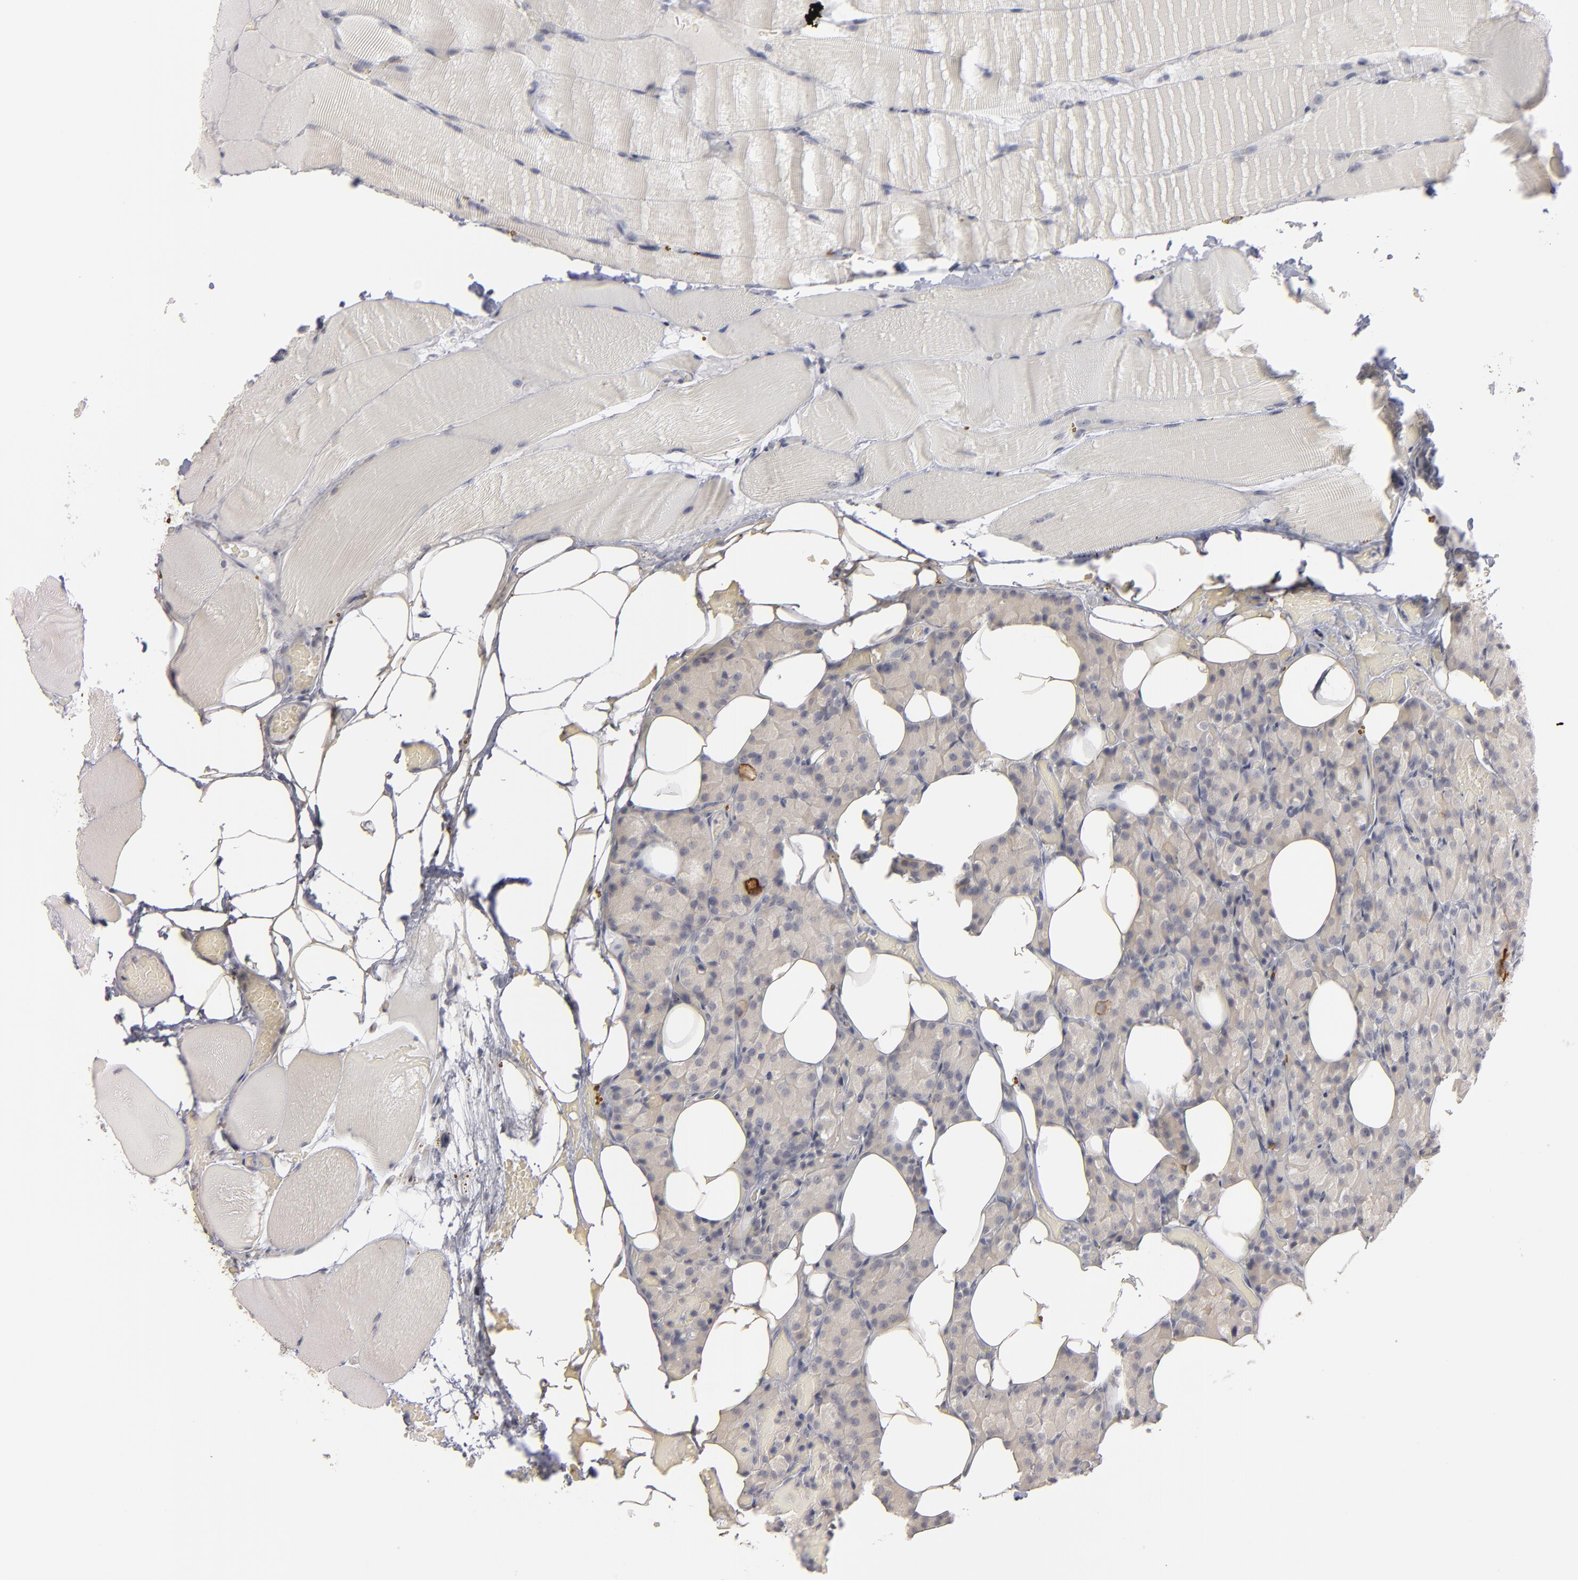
{"staining": {"intensity": "negative", "quantity": "none", "location": "none"}, "tissue": "parathyroid gland", "cell_type": "Glandular cells", "image_type": "normal", "snomed": [{"axis": "morphology", "description": "Normal tissue, NOS"}, {"axis": "topography", "description": "Skeletal muscle"}, {"axis": "topography", "description": "Parathyroid gland"}], "caption": "Protein analysis of benign parathyroid gland reveals no significant expression in glandular cells.", "gene": "KIAA1210", "patient": {"sex": "female", "age": 37}}